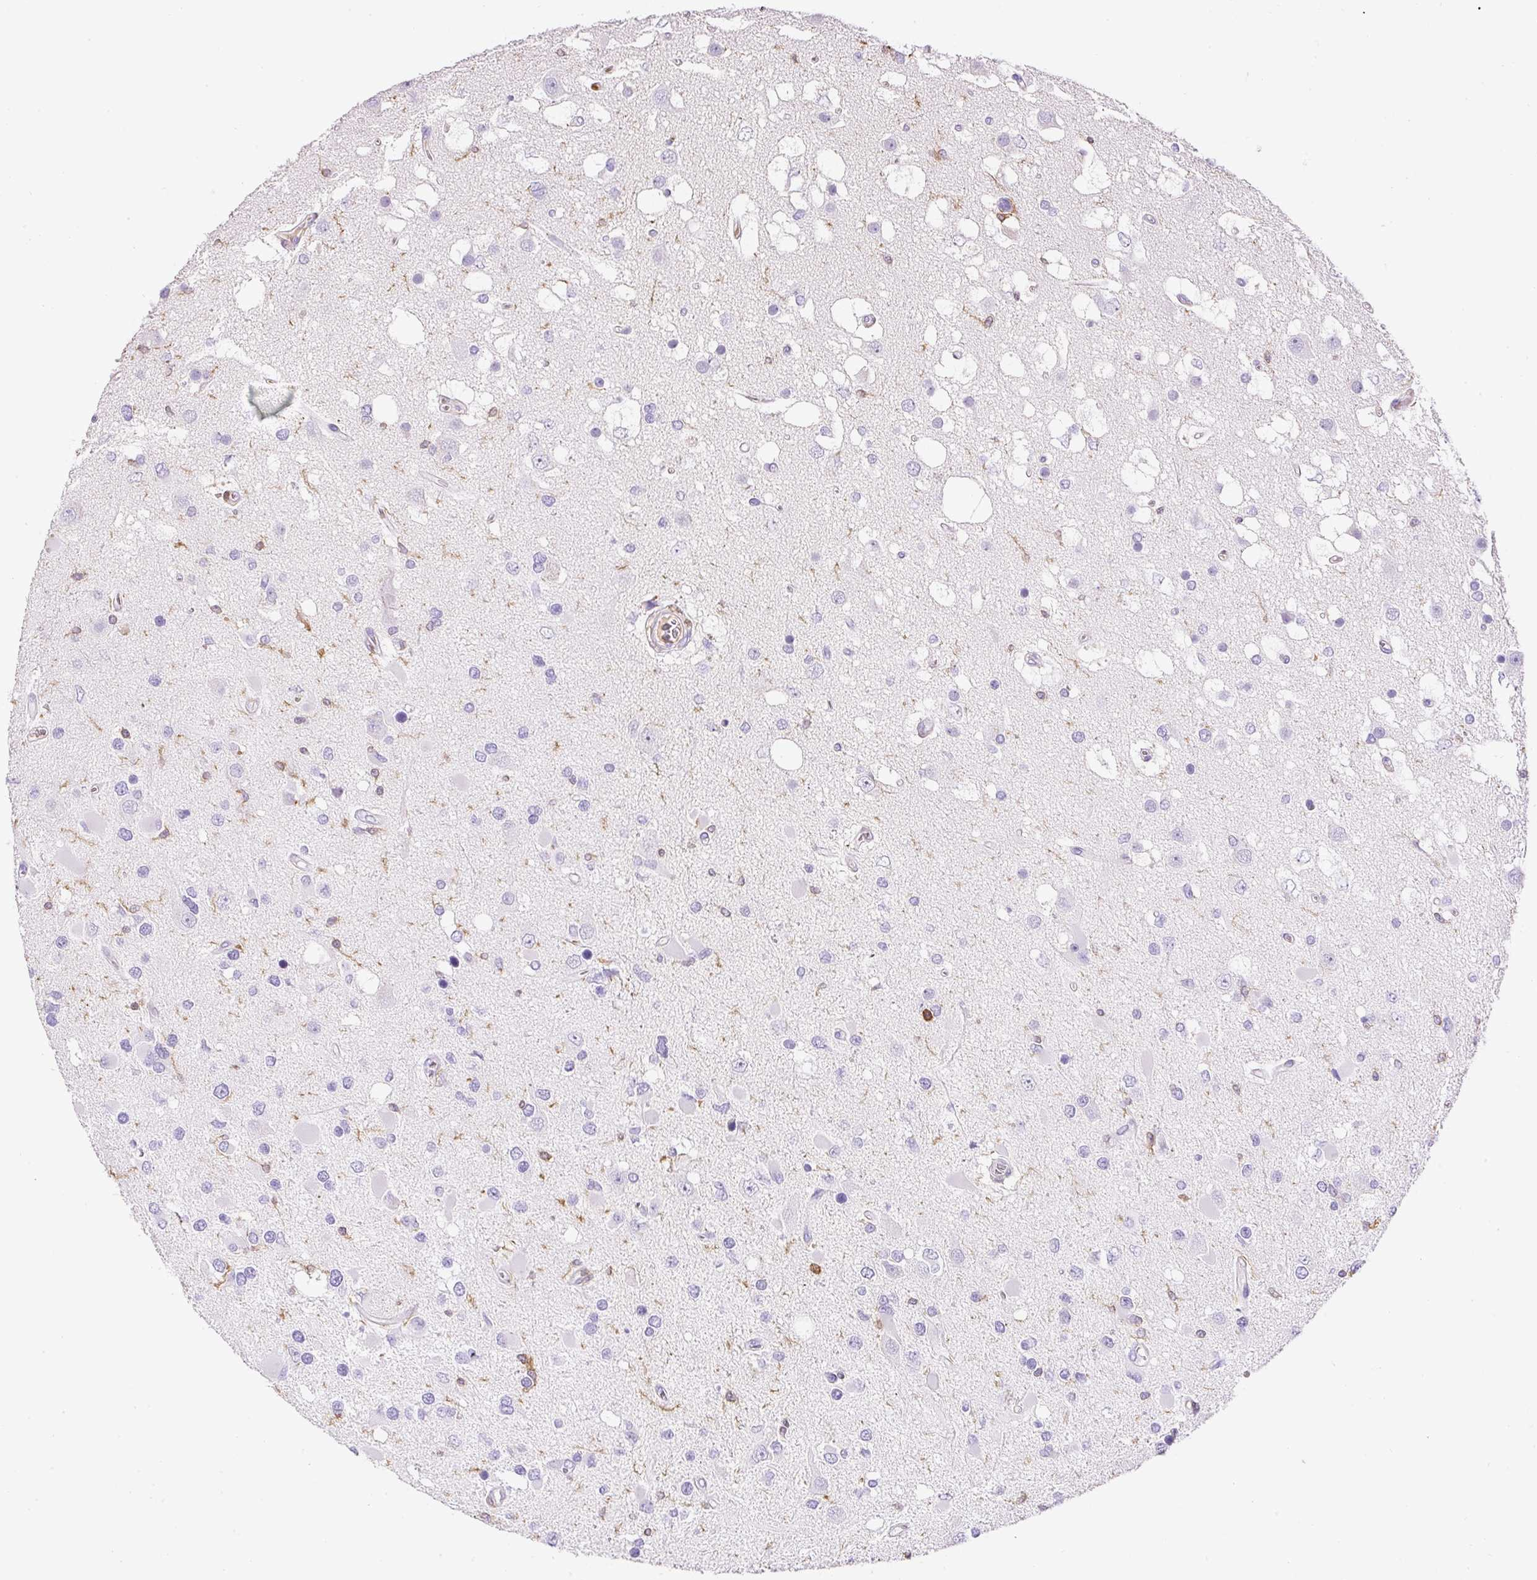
{"staining": {"intensity": "negative", "quantity": "none", "location": "none"}, "tissue": "glioma", "cell_type": "Tumor cells", "image_type": "cancer", "snomed": [{"axis": "morphology", "description": "Glioma, malignant, High grade"}, {"axis": "topography", "description": "Brain"}], "caption": "This is an immunohistochemistry (IHC) image of malignant glioma (high-grade). There is no staining in tumor cells.", "gene": "FAM228B", "patient": {"sex": "male", "age": 53}}